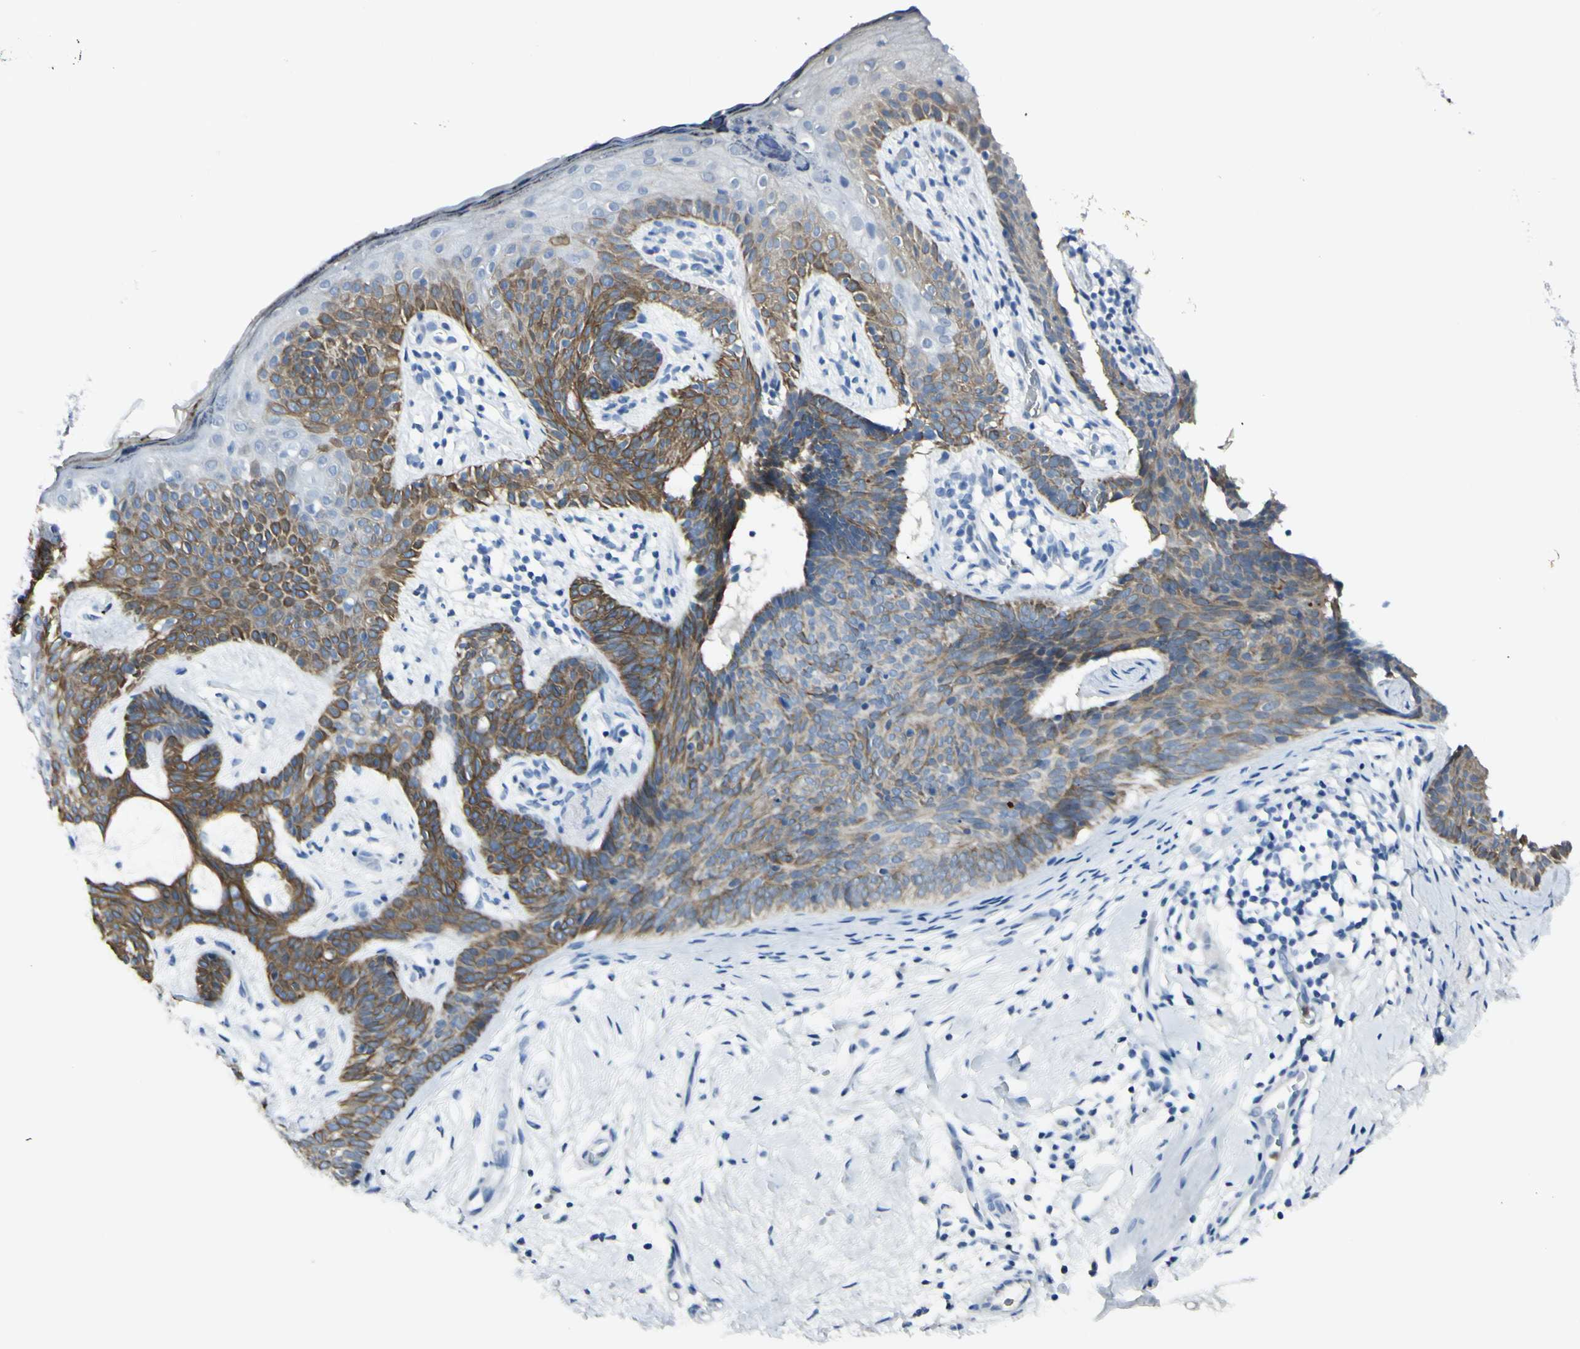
{"staining": {"intensity": "moderate", "quantity": ">75%", "location": "cytoplasmic/membranous"}, "tissue": "skin cancer", "cell_type": "Tumor cells", "image_type": "cancer", "snomed": [{"axis": "morphology", "description": "Developmental malformation"}, {"axis": "morphology", "description": "Basal cell carcinoma"}, {"axis": "topography", "description": "Skin"}], "caption": "High-magnification brightfield microscopy of skin cancer stained with DAB (3,3'-diaminobenzidine) (brown) and counterstained with hematoxylin (blue). tumor cells exhibit moderate cytoplasmic/membranous expression is identified in approximately>75% of cells.", "gene": "ZNF557", "patient": {"sex": "female", "age": 62}}